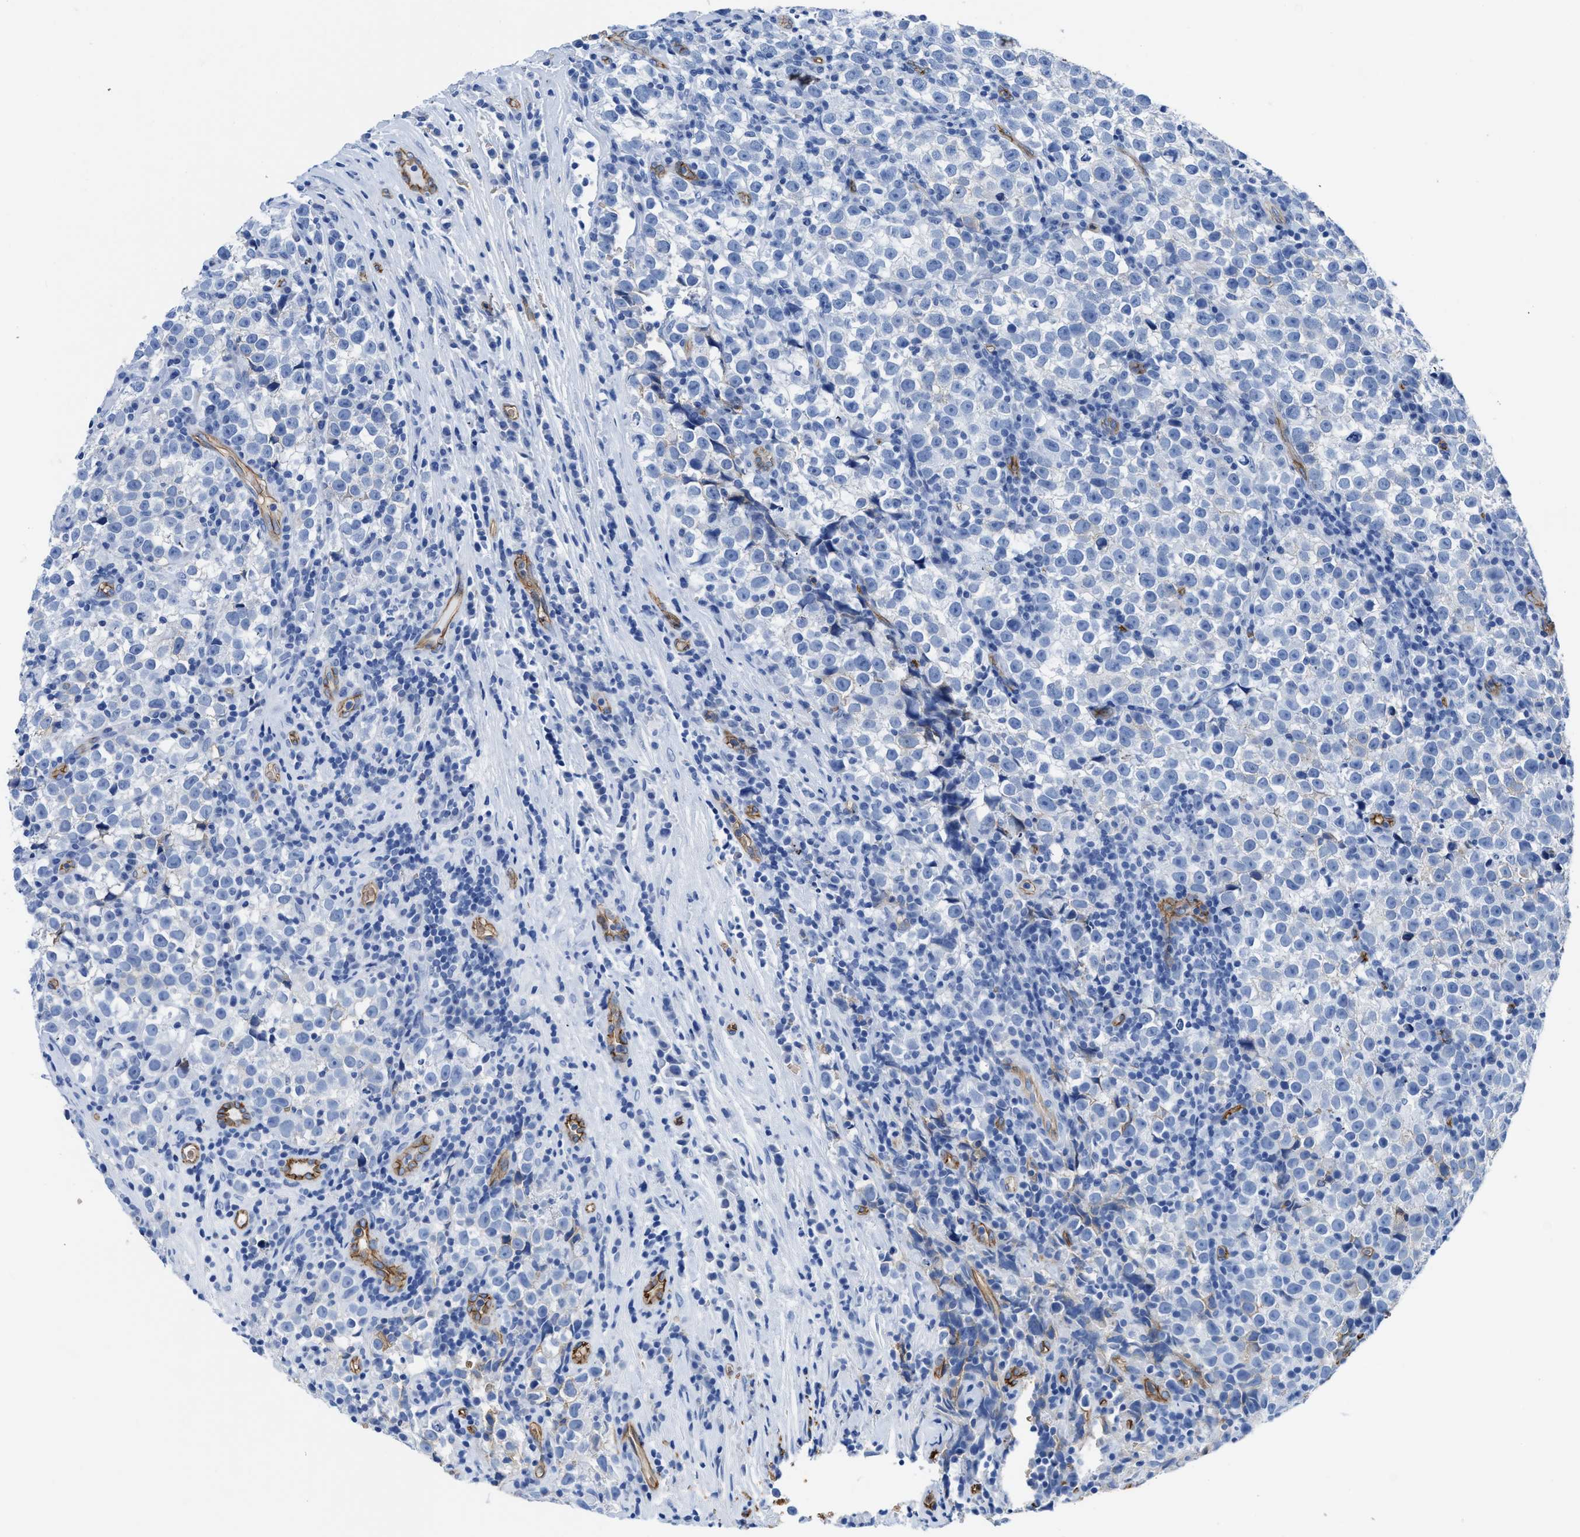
{"staining": {"intensity": "negative", "quantity": "none", "location": "none"}, "tissue": "testis cancer", "cell_type": "Tumor cells", "image_type": "cancer", "snomed": [{"axis": "morphology", "description": "Normal tissue, NOS"}, {"axis": "morphology", "description": "Seminoma, NOS"}, {"axis": "topography", "description": "Testis"}], "caption": "Testis seminoma was stained to show a protein in brown. There is no significant staining in tumor cells. (DAB (3,3'-diaminobenzidine) IHC visualized using brightfield microscopy, high magnification).", "gene": "AQP1", "patient": {"sex": "male", "age": 43}}